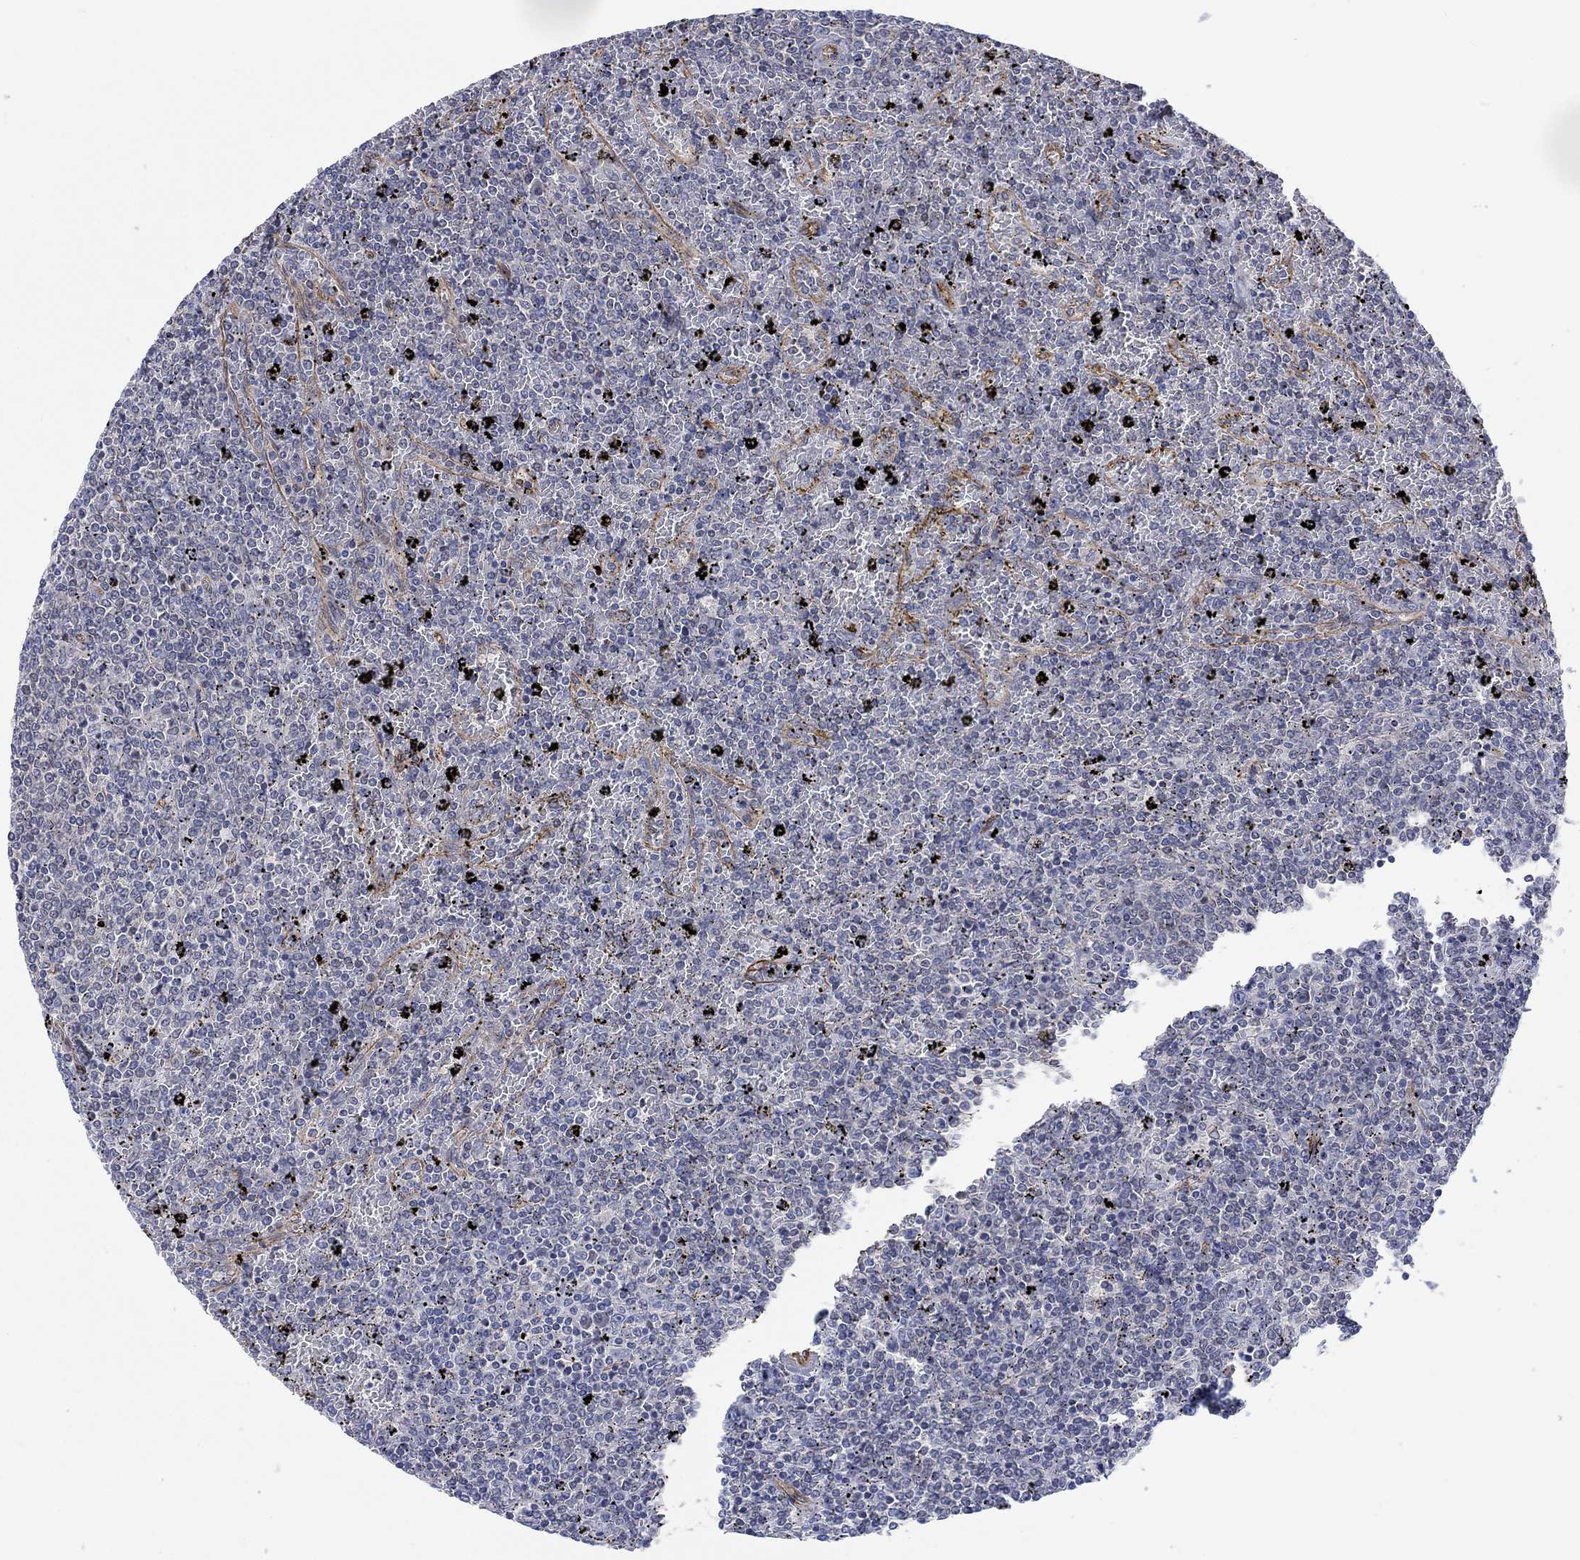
{"staining": {"intensity": "negative", "quantity": "none", "location": "none"}, "tissue": "lymphoma", "cell_type": "Tumor cells", "image_type": "cancer", "snomed": [{"axis": "morphology", "description": "Malignant lymphoma, non-Hodgkin's type, Low grade"}, {"axis": "topography", "description": "Spleen"}], "caption": "IHC histopathology image of neoplastic tissue: lymphoma stained with DAB shows no significant protein positivity in tumor cells.", "gene": "CAMK1D", "patient": {"sex": "female", "age": 77}}